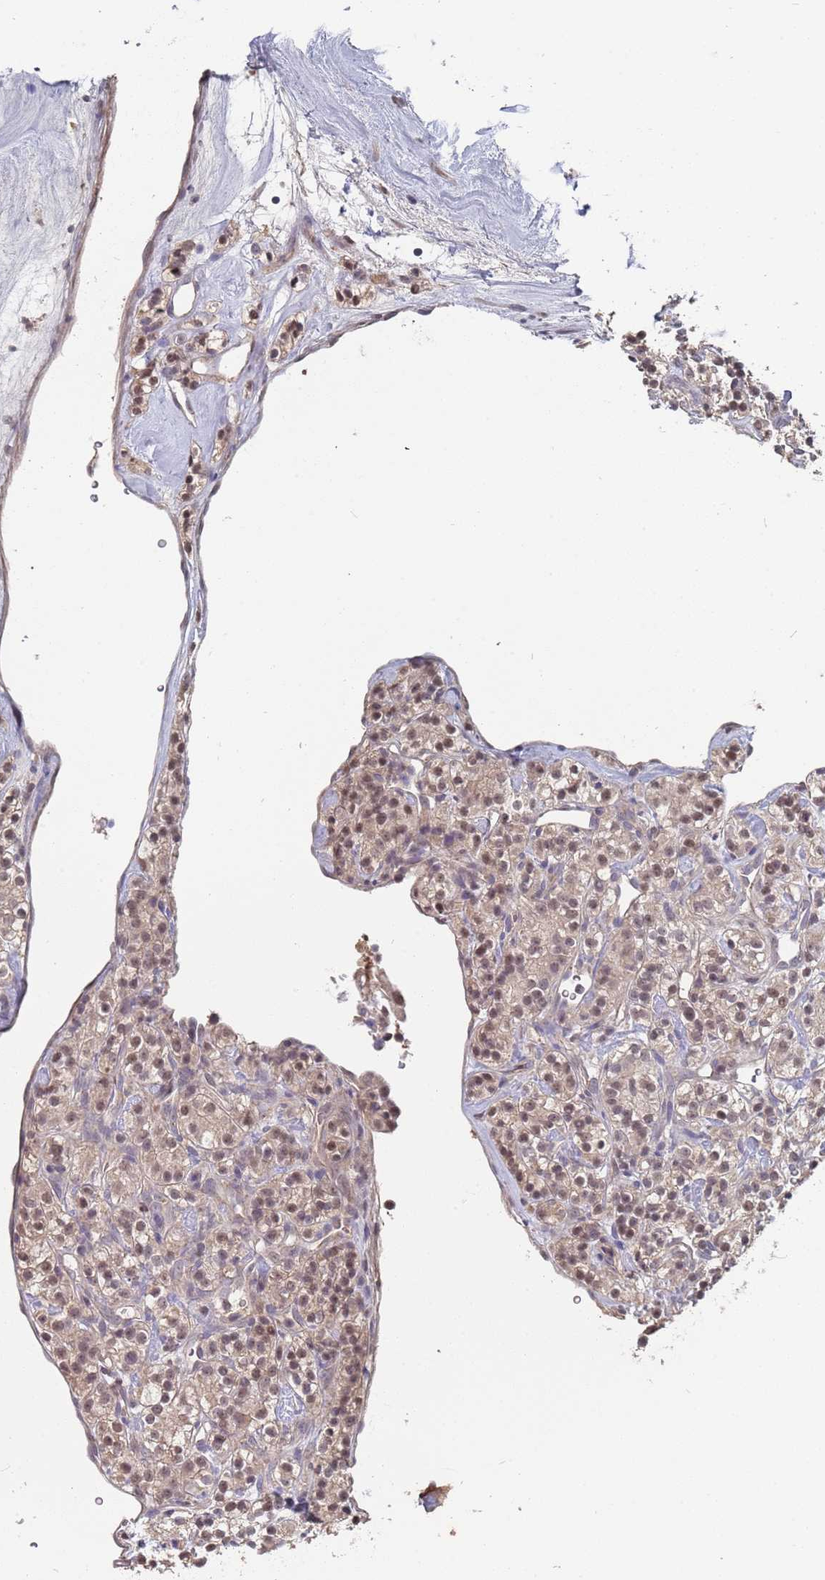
{"staining": {"intensity": "moderate", "quantity": ">75%", "location": "cytoplasmic/membranous,nuclear"}, "tissue": "renal cancer", "cell_type": "Tumor cells", "image_type": "cancer", "snomed": [{"axis": "morphology", "description": "Adenocarcinoma, NOS"}, {"axis": "topography", "description": "Kidney"}], "caption": "Immunohistochemical staining of renal adenocarcinoma shows medium levels of moderate cytoplasmic/membranous and nuclear protein staining in approximately >75% of tumor cells. Nuclei are stained in blue.", "gene": "TCEANC2", "patient": {"sex": "male", "age": 77}}